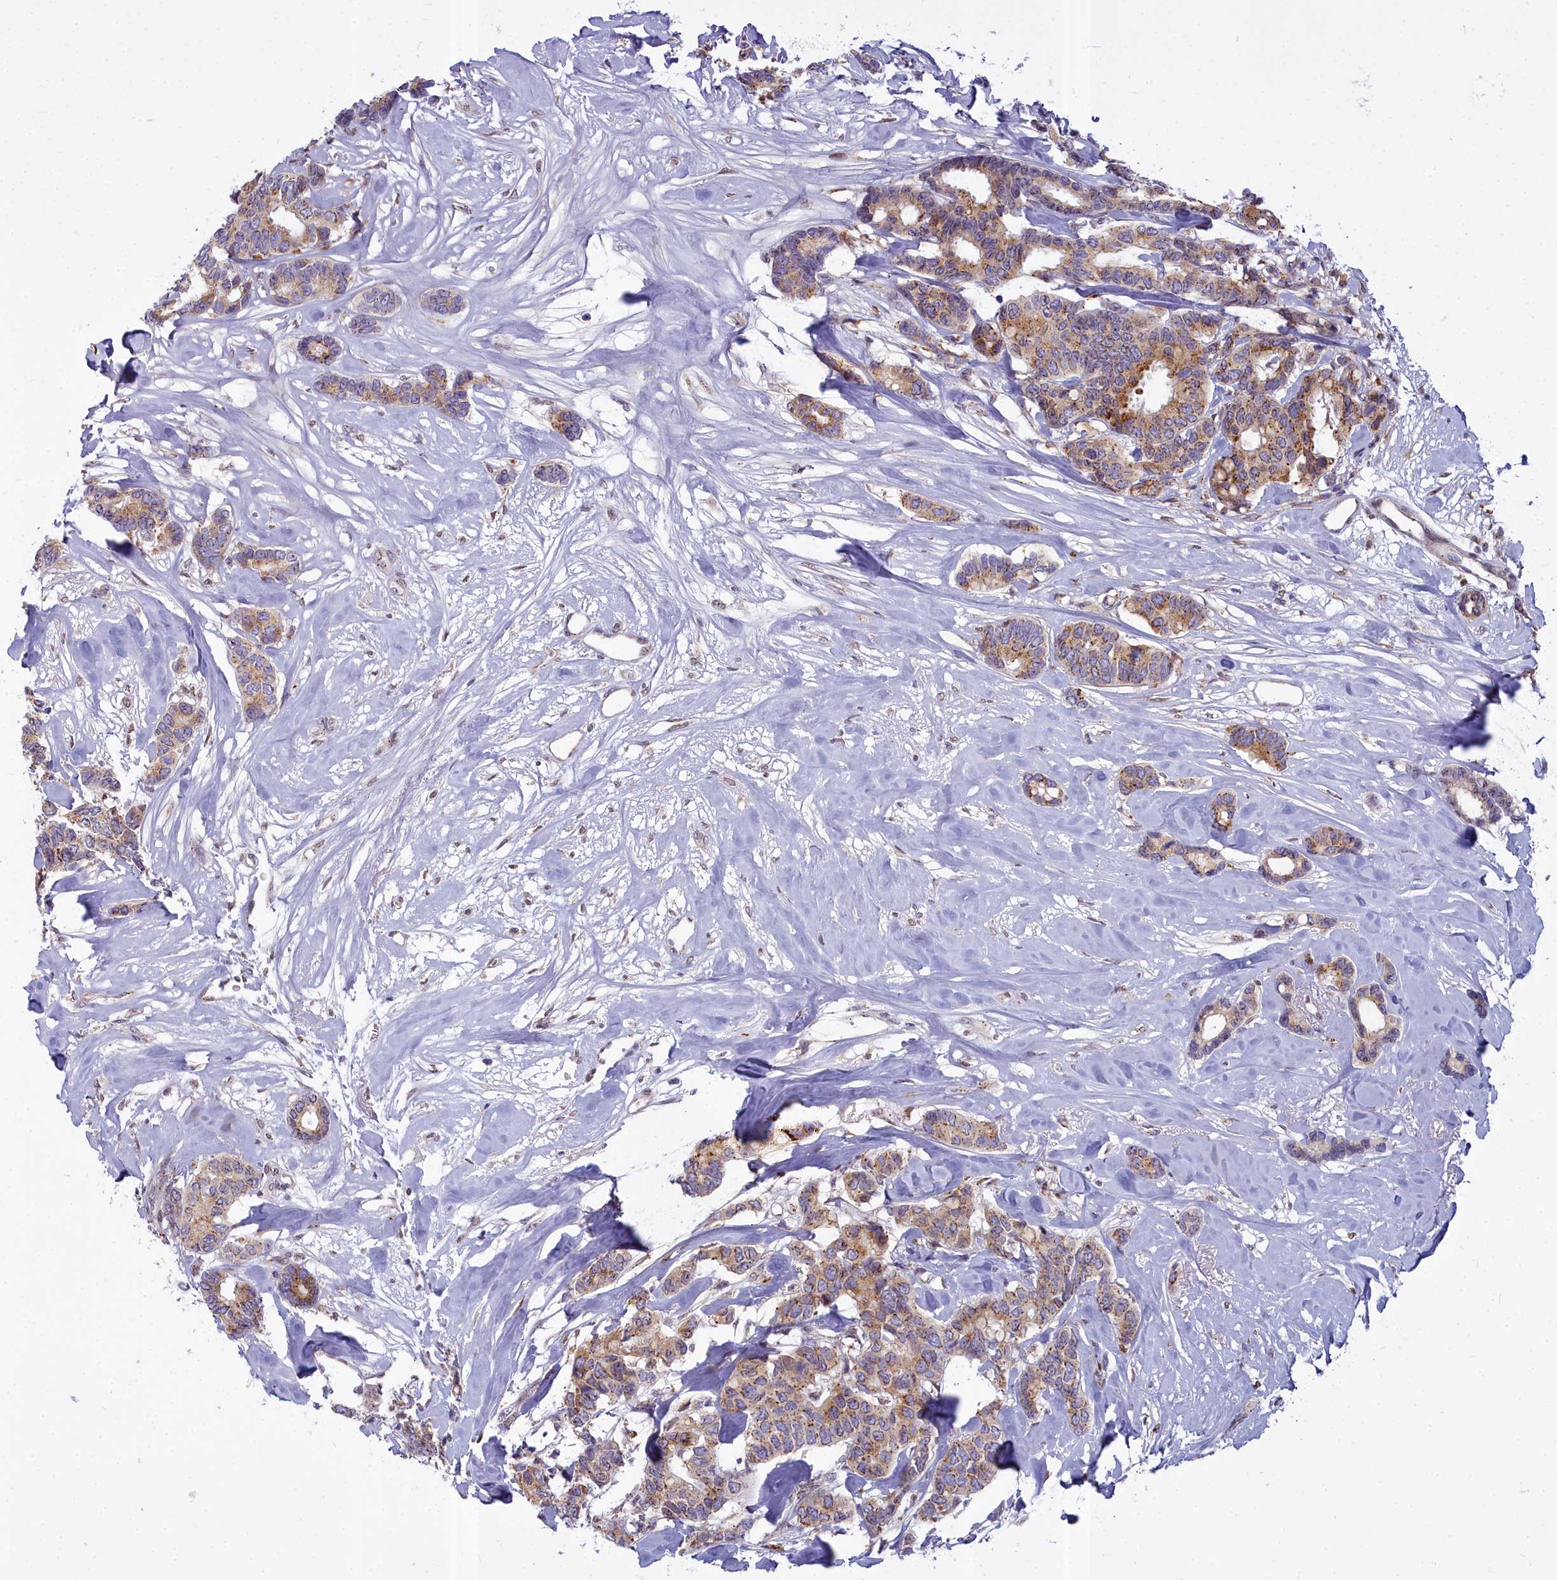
{"staining": {"intensity": "moderate", "quantity": "25%-75%", "location": "cytoplasmic/membranous"}, "tissue": "breast cancer", "cell_type": "Tumor cells", "image_type": "cancer", "snomed": [{"axis": "morphology", "description": "Duct carcinoma"}, {"axis": "topography", "description": "Breast"}], "caption": "Breast intraductal carcinoma was stained to show a protein in brown. There is medium levels of moderate cytoplasmic/membranous positivity in about 25%-75% of tumor cells.", "gene": "WDPCP", "patient": {"sex": "female", "age": 87}}